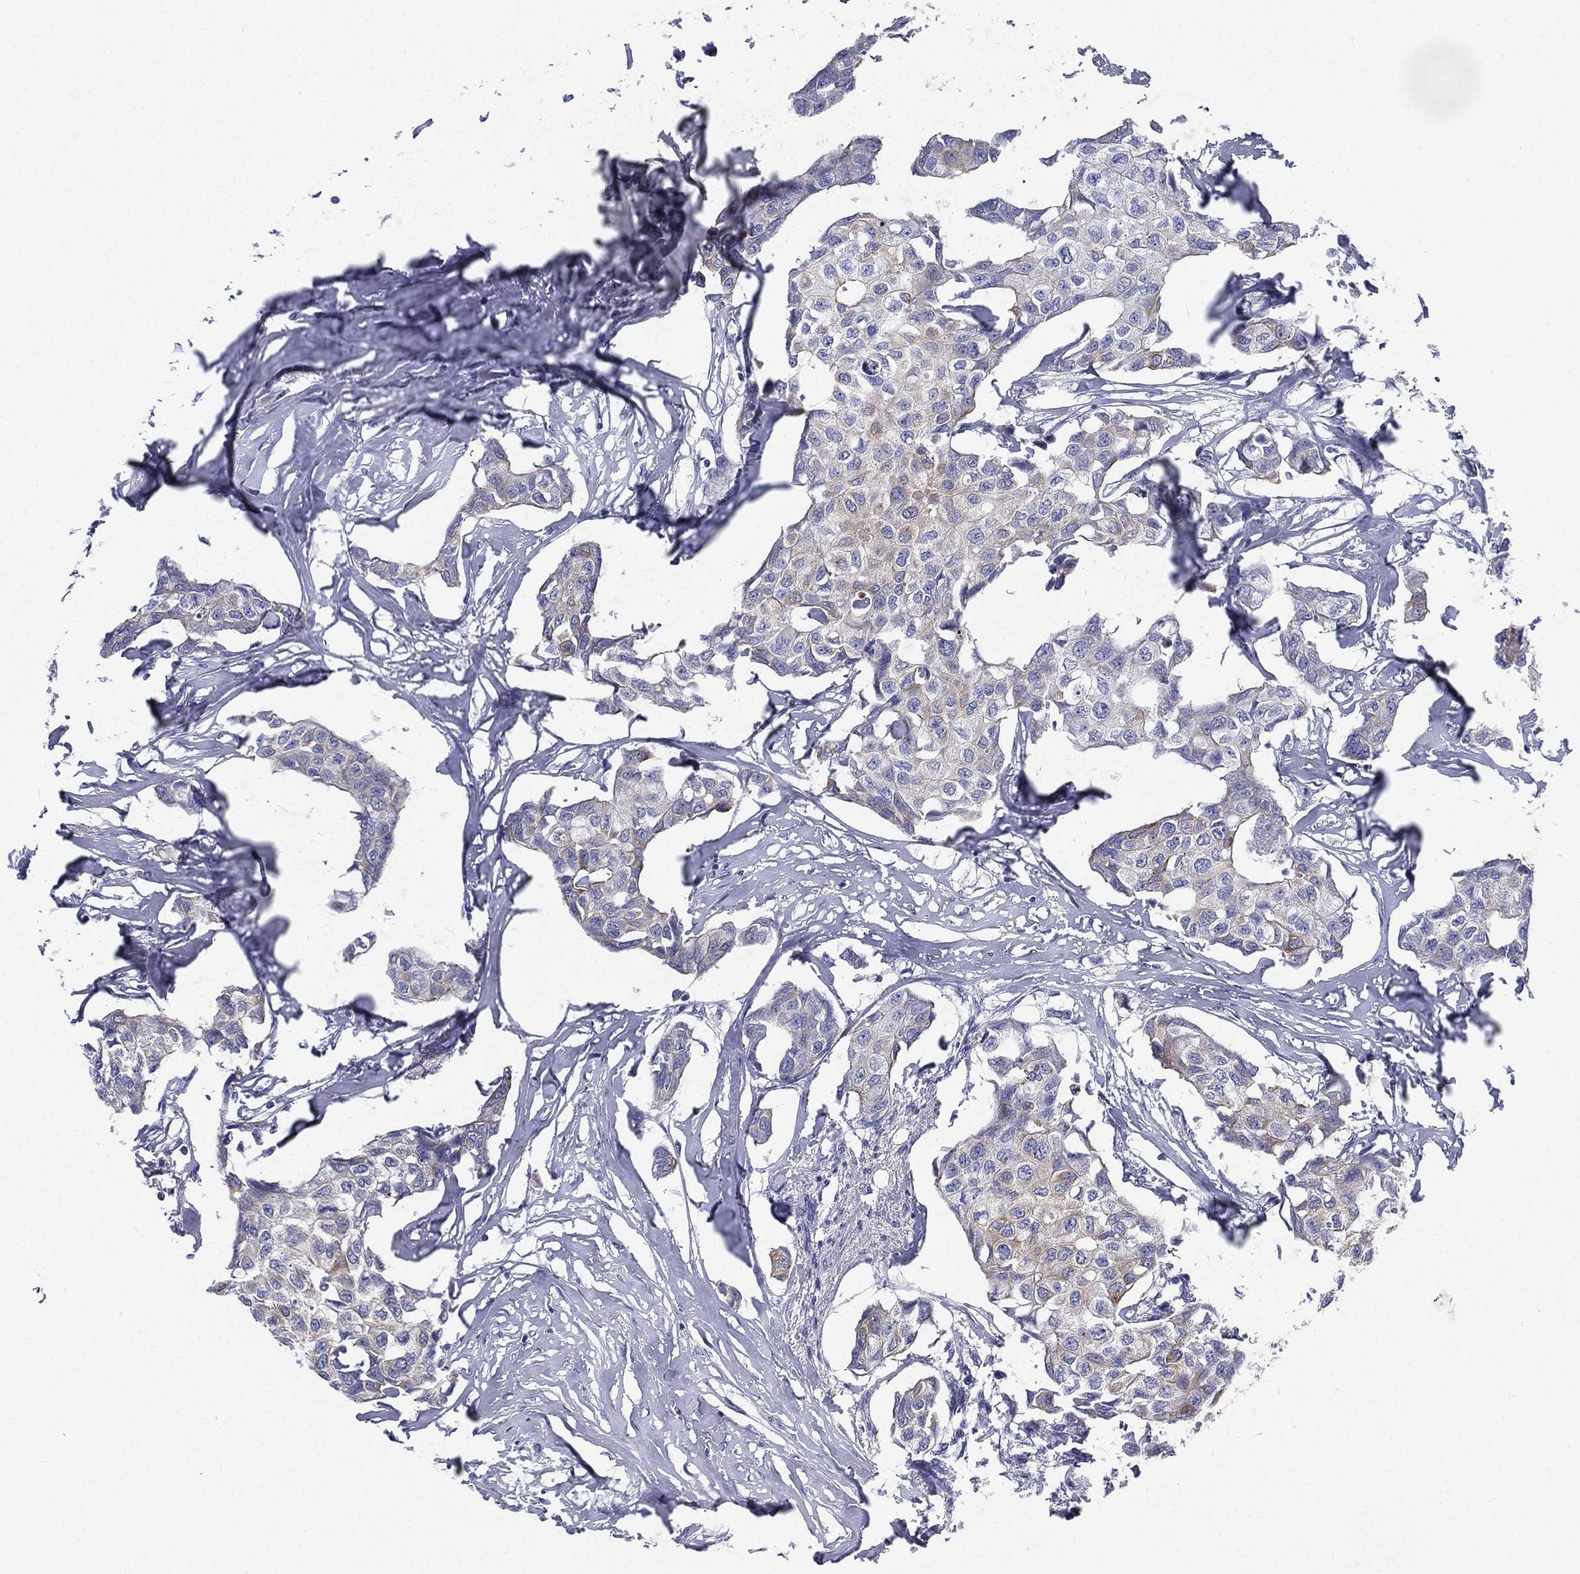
{"staining": {"intensity": "weak", "quantity": "<25%", "location": "cytoplasmic/membranous"}, "tissue": "breast cancer", "cell_type": "Tumor cells", "image_type": "cancer", "snomed": [{"axis": "morphology", "description": "Duct carcinoma"}, {"axis": "topography", "description": "Breast"}], "caption": "Human infiltrating ductal carcinoma (breast) stained for a protein using immunohistochemistry demonstrates no positivity in tumor cells.", "gene": "PWWP3A", "patient": {"sex": "female", "age": 80}}